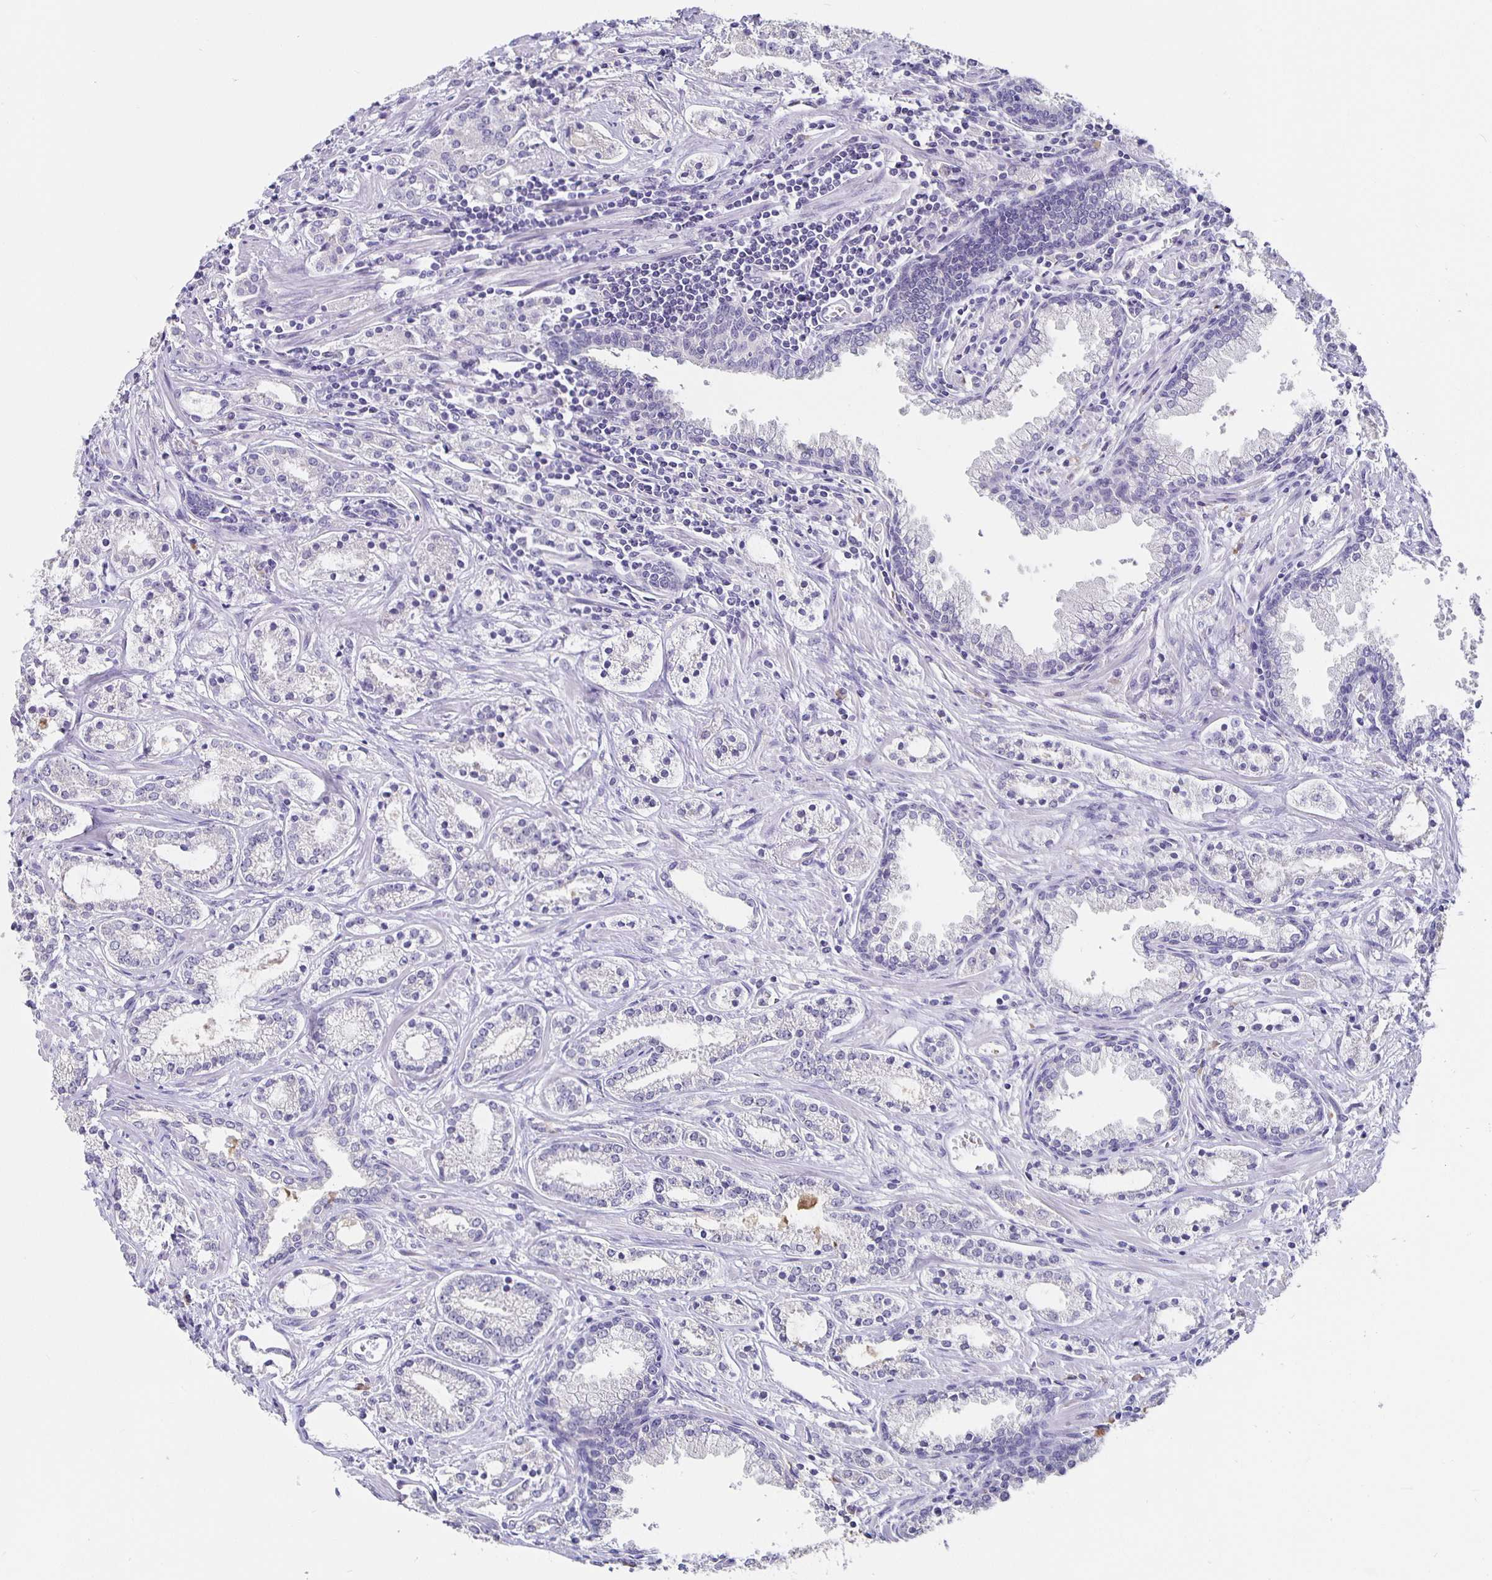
{"staining": {"intensity": "negative", "quantity": "none", "location": "none"}, "tissue": "prostate cancer", "cell_type": "Tumor cells", "image_type": "cancer", "snomed": [{"axis": "morphology", "description": "Adenocarcinoma, Medium grade"}, {"axis": "topography", "description": "Prostate"}], "caption": "High power microscopy histopathology image of an immunohistochemistry histopathology image of prostate adenocarcinoma (medium-grade), revealing no significant positivity in tumor cells.", "gene": "GPX4", "patient": {"sex": "male", "age": 57}}